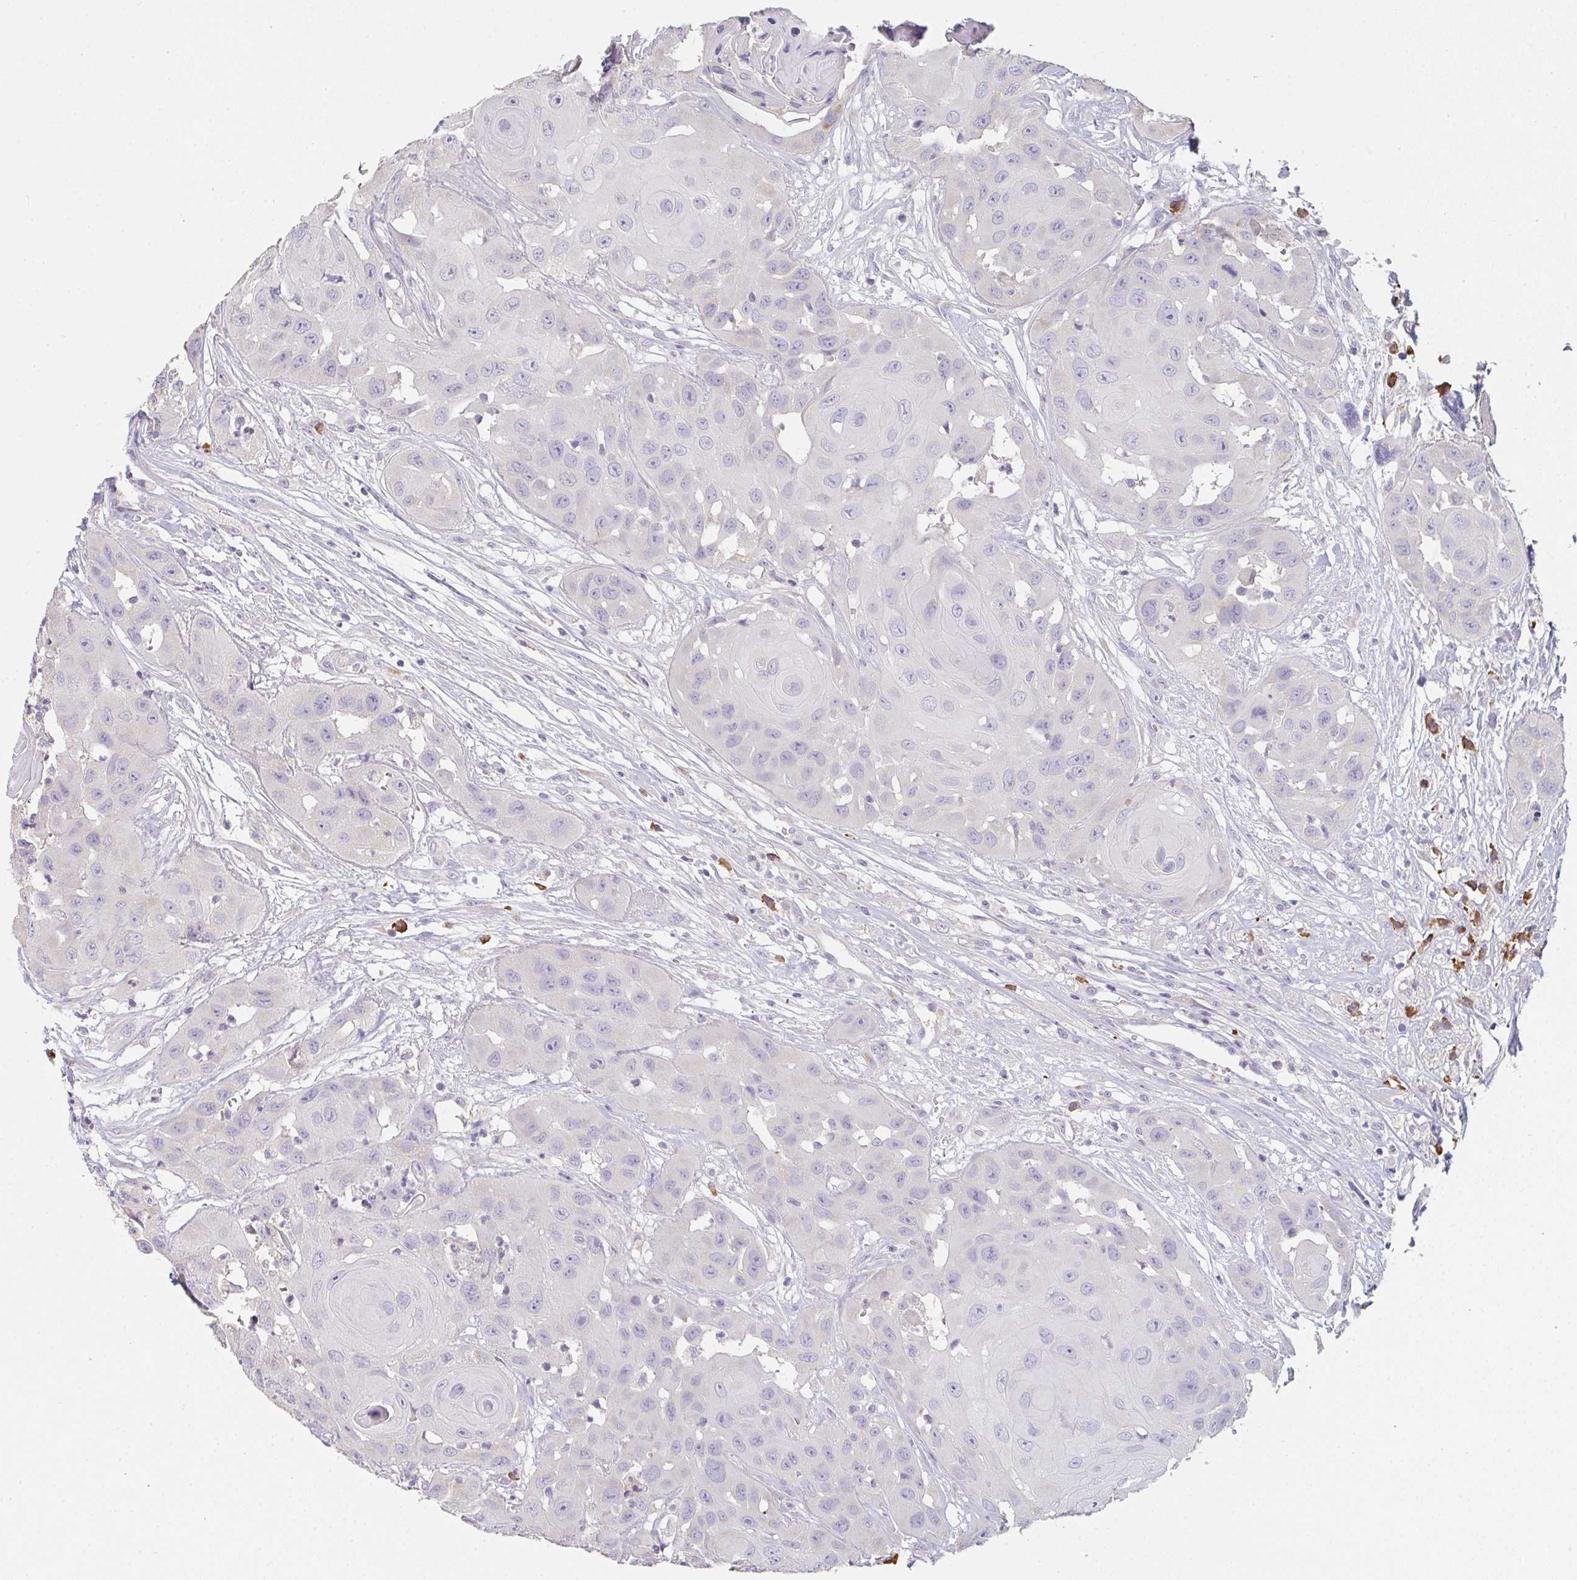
{"staining": {"intensity": "negative", "quantity": "none", "location": "none"}, "tissue": "head and neck cancer", "cell_type": "Tumor cells", "image_type": "cancer", "snomed": [{"axis": "morphology", "description": "Squamous cell carcinoma, NOS"}, {"axis": "topography", "description": "Head-Neck"}], "caption": "Immunohistochemical staining of human head and neck cancer demonstrates no significant positivity in tumor cells.", "gene": "ZNF215", "patient": {"sex": "male", "age": 83}}